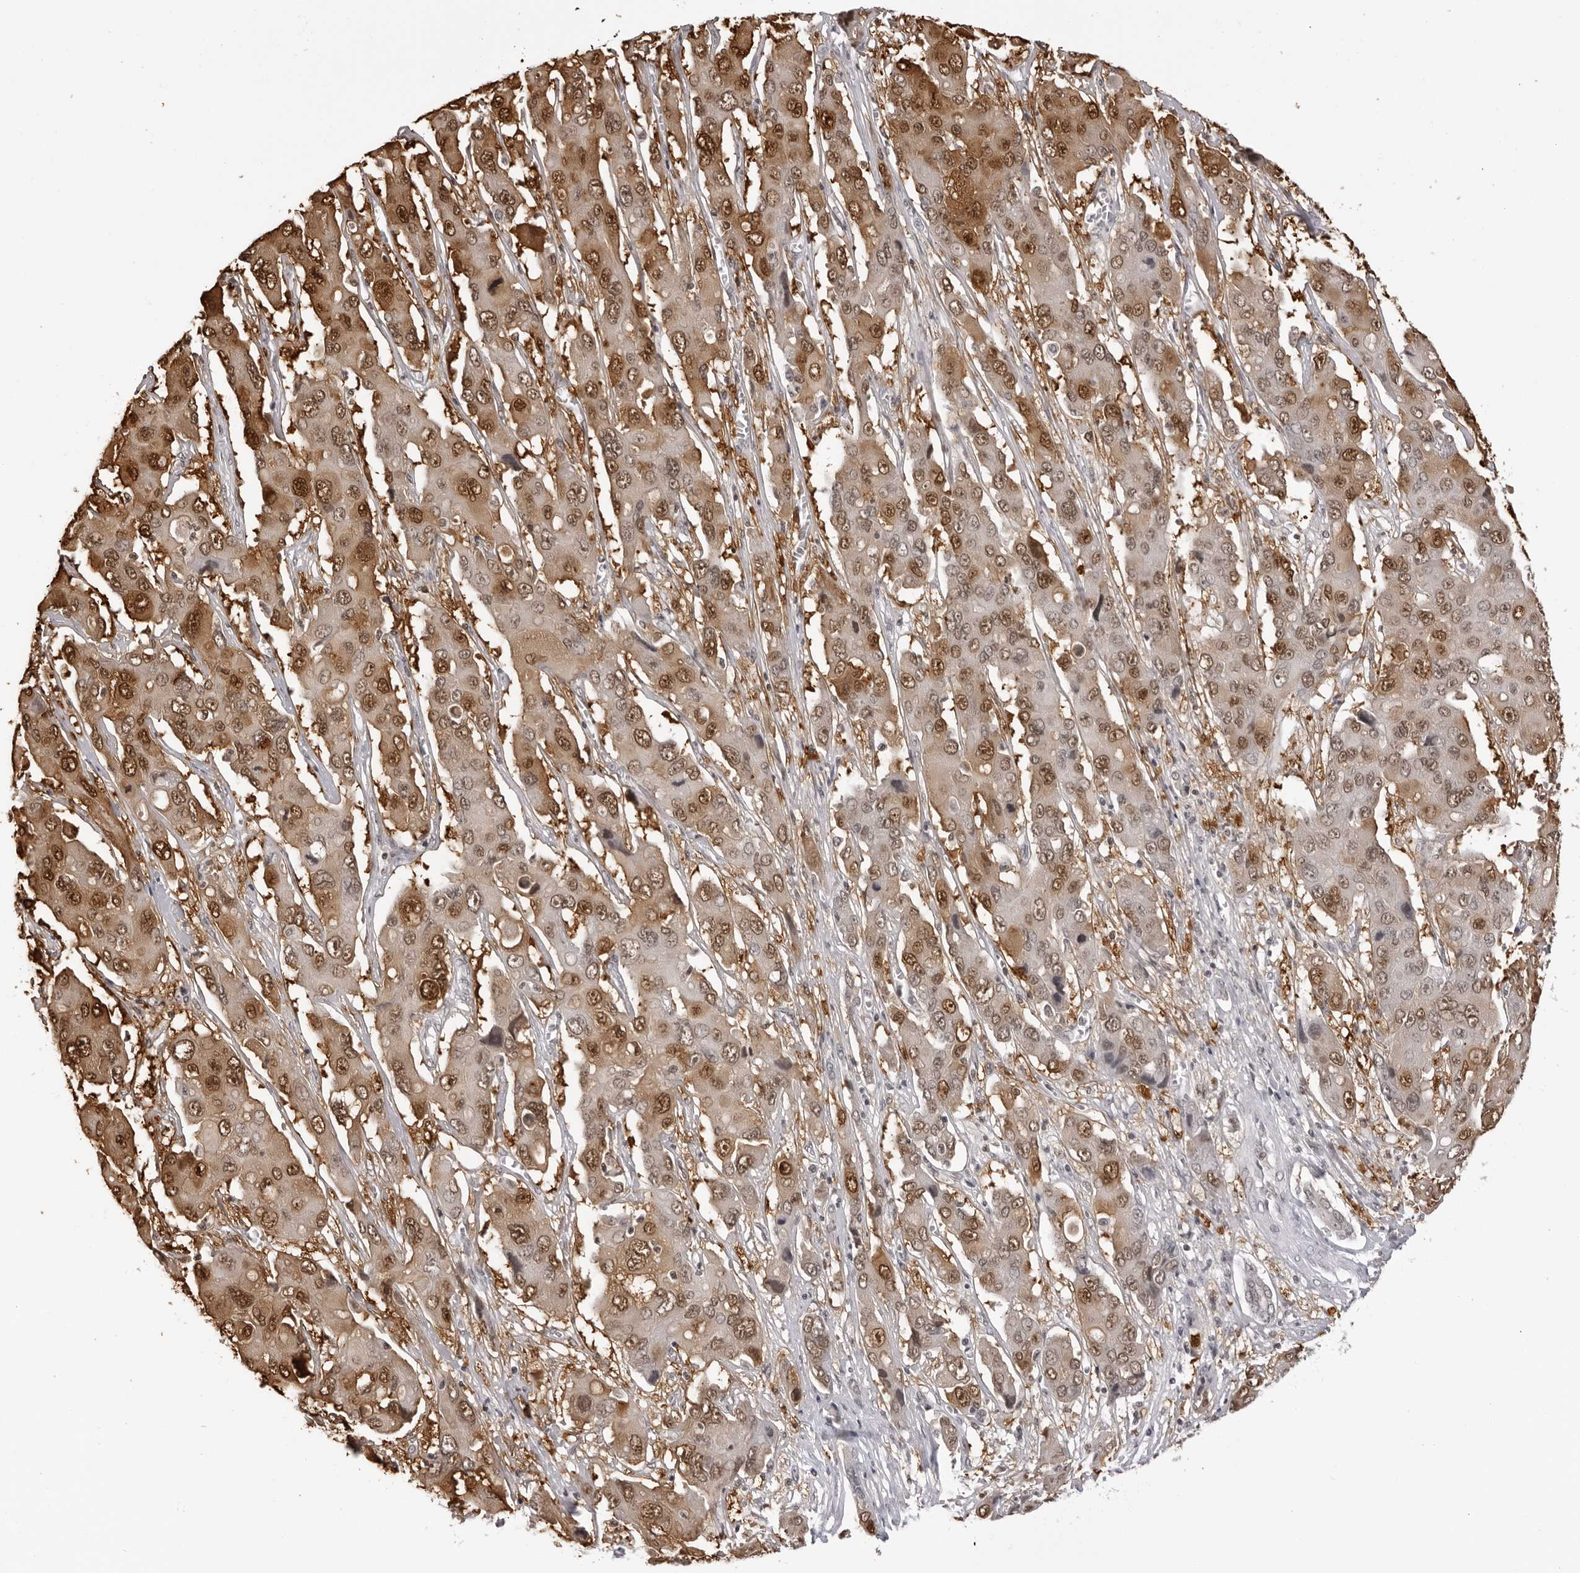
{"staining": {"intensity": "moderate", "quantity": ">75%", "location": "cytoplasmic/membranous,nuclear"}, "tissue": "liver cancer", "cell_type": "Tumor cells", "image_type": "cancer", "snomed": [{"axis": "morphology", "description": "Cholangiocarcinoma"}, {"axis": "topography", "description": "Liver"}], "caption": "Protein analysis of cholangiocarcinoma (liver) tissue exhibits moderate cytoplasmic/membranous and nuclear expression in approximately >75% of tumor cells.", "gene": "HSPA4", "patient": {"sex": "male", "age": 67}}